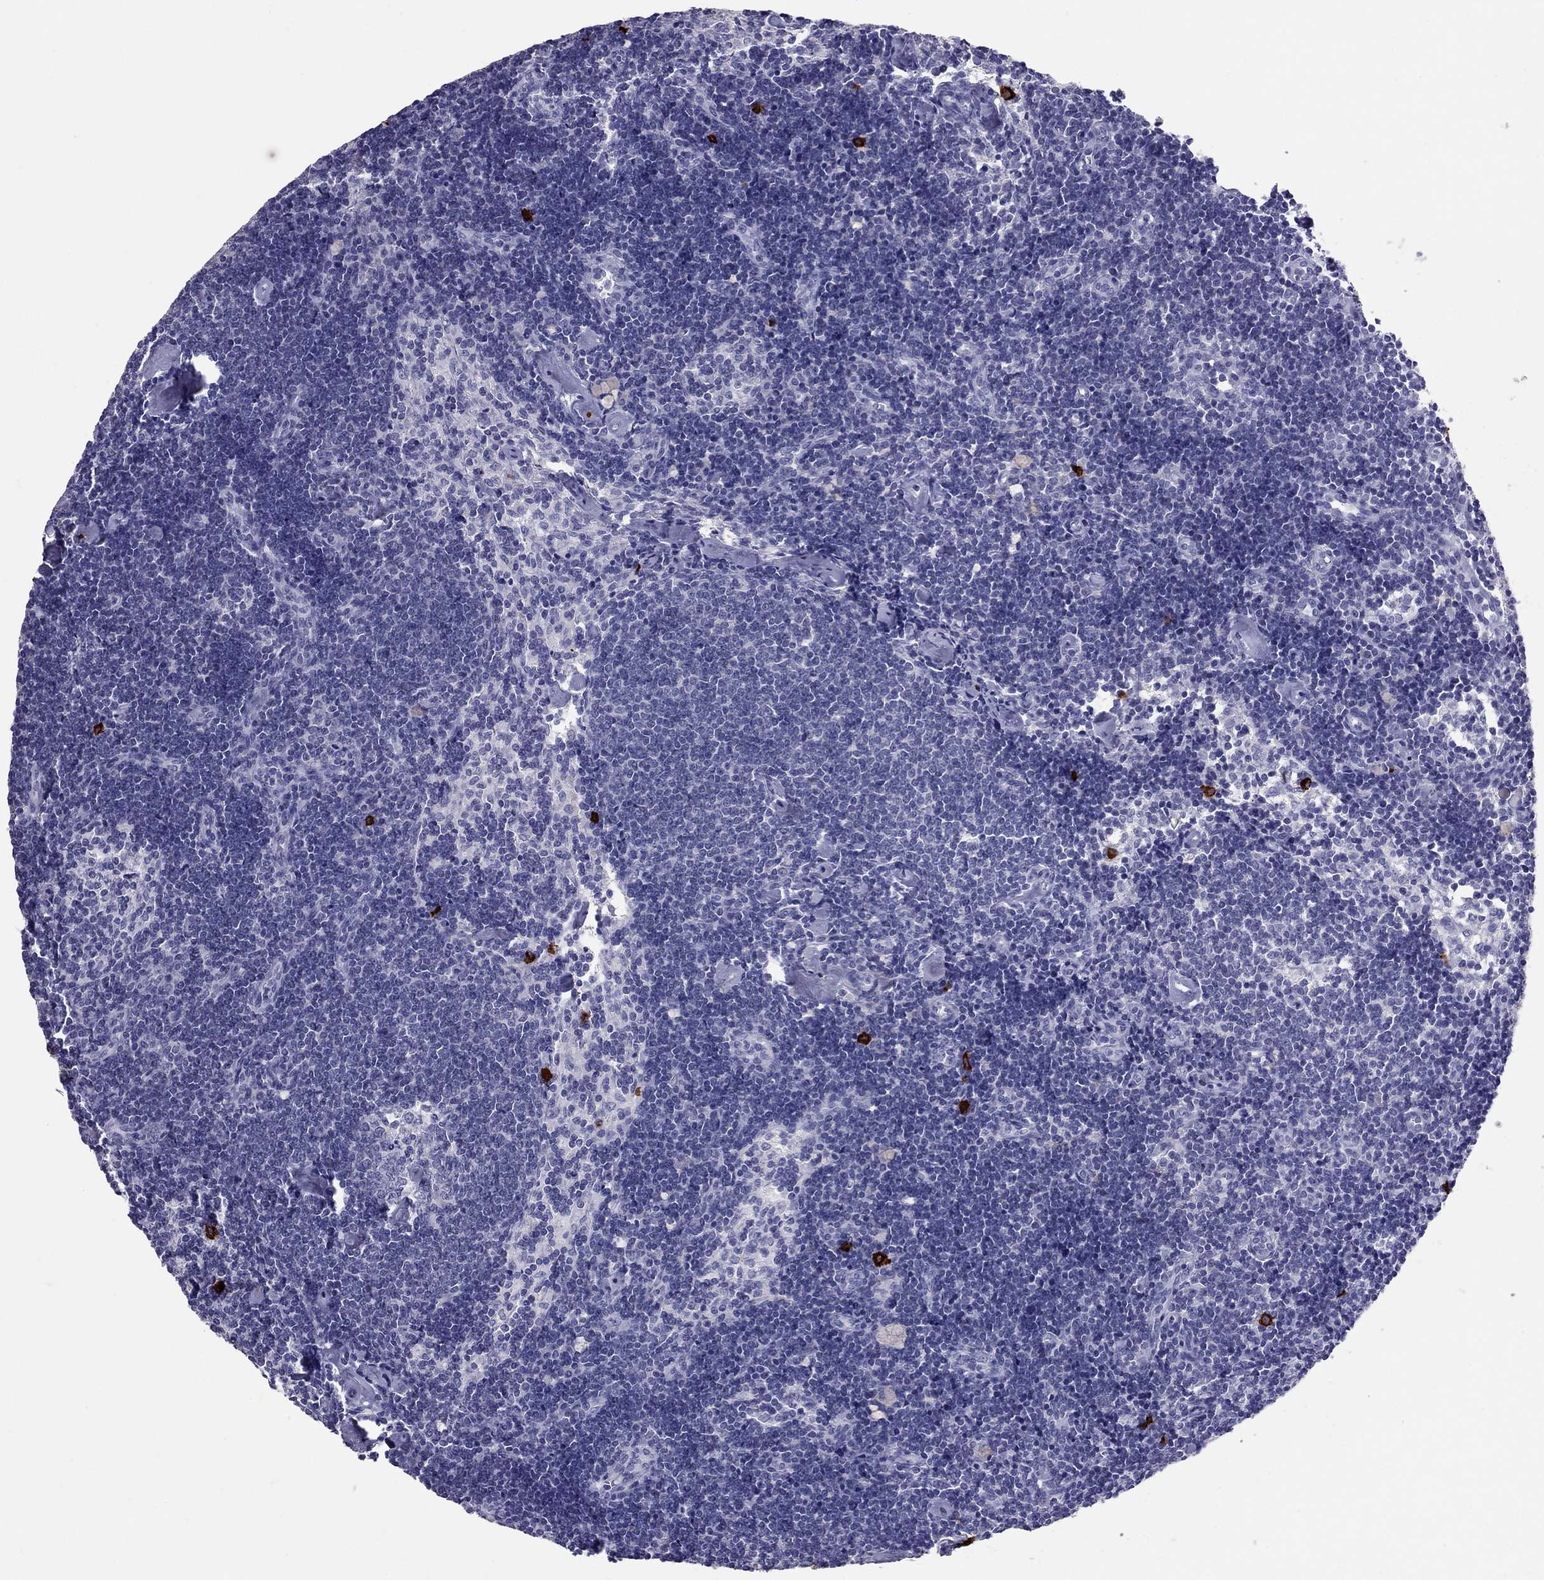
{"staining": {"intensity": "negative", "quantity": "none", "location": "none"}, "tissue": "lymph node", "cell_type": "Germinal center cells", "image_type": "normal", "snomed": [{"axis": "morphology", "description": "Normal tissue, NOS"}, {"axis": "topography", "description": "Lymph node"}], "caption": "Lymph node stained for a protein using immunohistochemistry (IHC) reveals no positivity germinal center cells.", "gene": "IL17REL", "patient": {"sex": "female", "age": 42}}